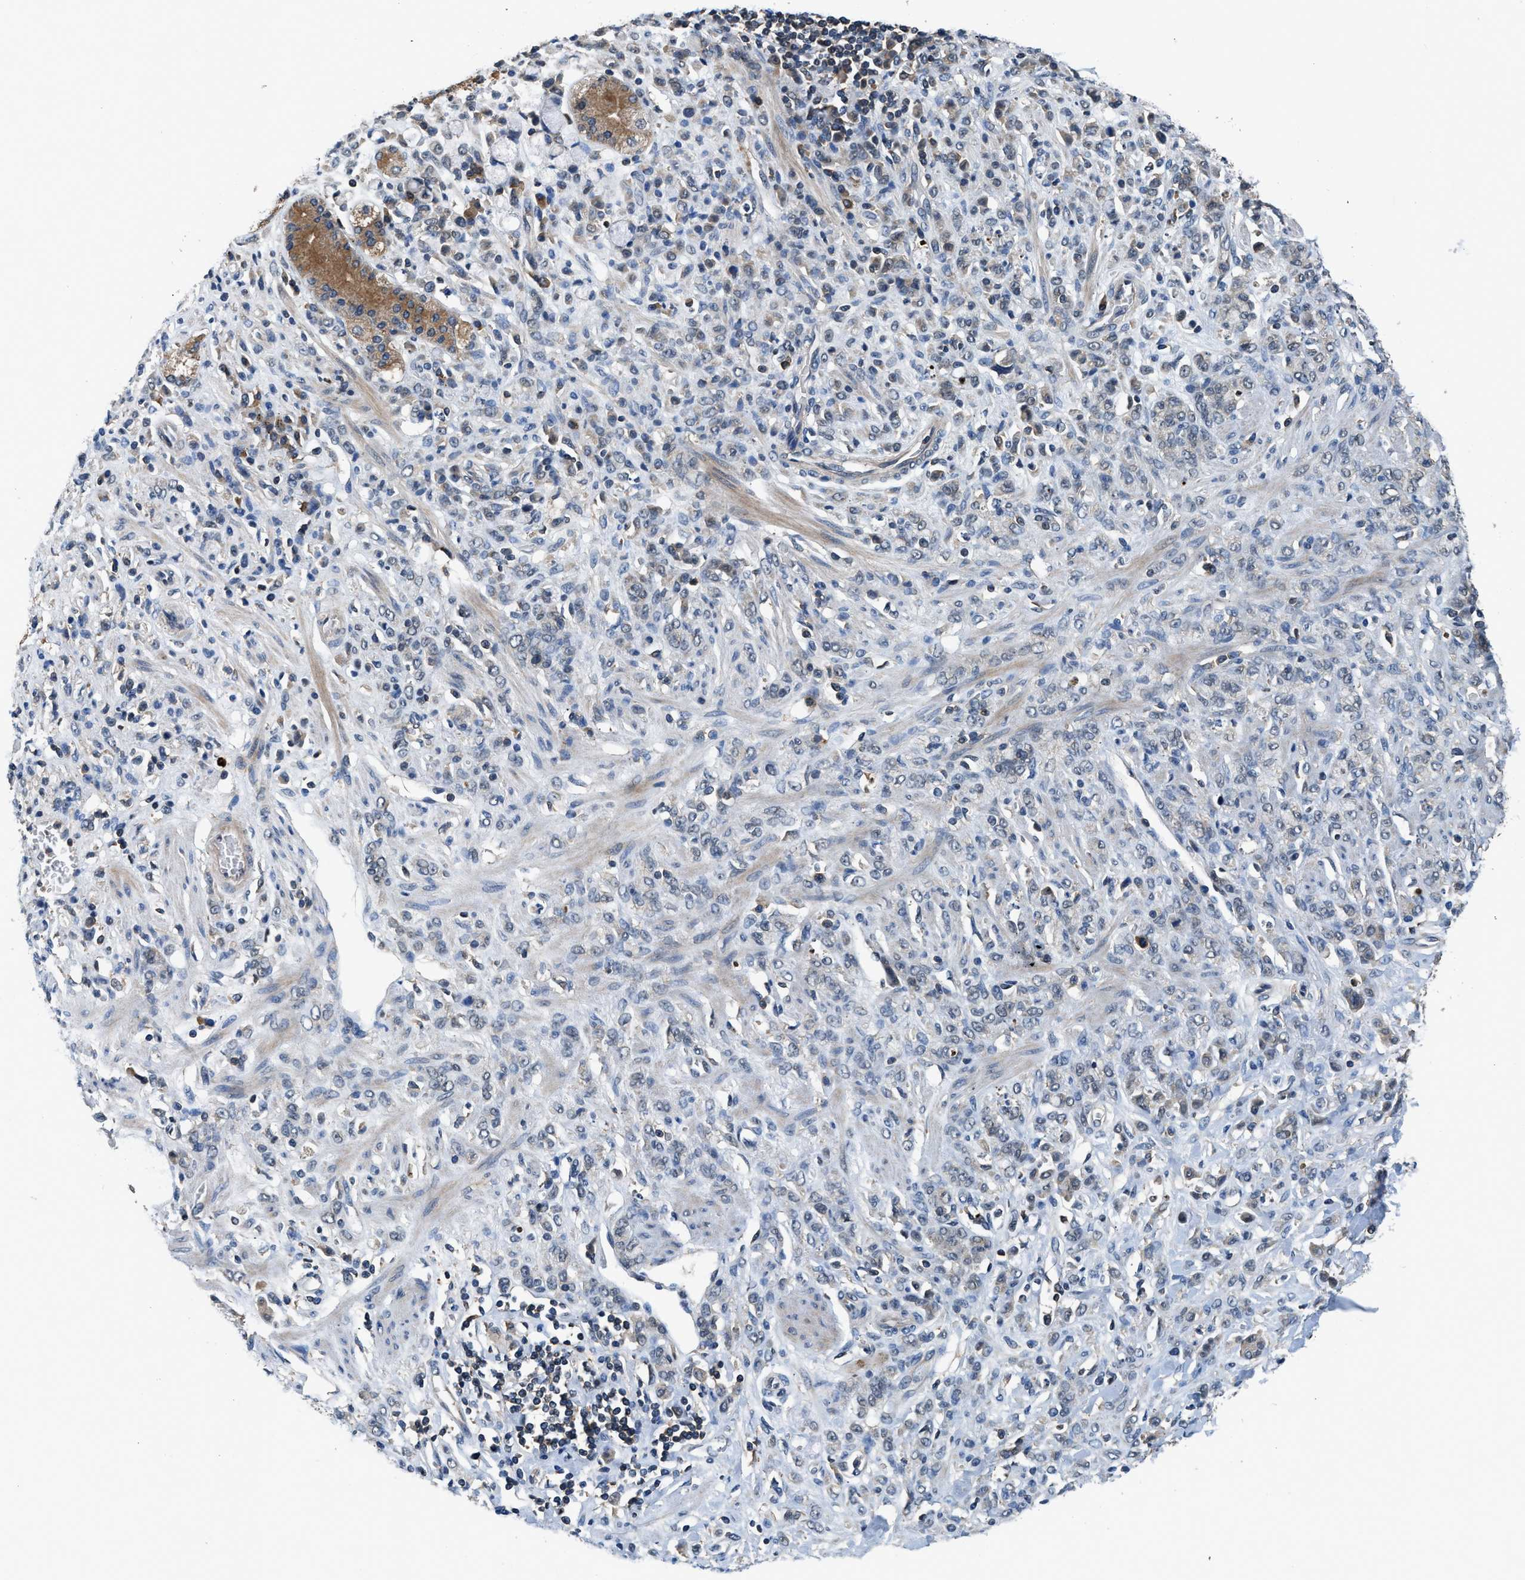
{"staining": {"intensity": "weak", "quantity": "<25%", "location": "cytoplasmic/membranous"}, "tissue": "stomach cancer", "cell_type": "Tumor cells", "image_type": "cancer", "snomed": [{"axis": "morphology", "description": "Normal tissue, NOS"}, {"axis": "morphology", "description": "Adenocarcinoma, NOS"}, {"axis": "topography", "description": "Stomach"}], "caption": "Immunohistochemical staining of human stomach cancer exhibits no significant staining in tumor cells.", "gene": "SLC15A4", "patient": {"sex": "male", "age": 82}}